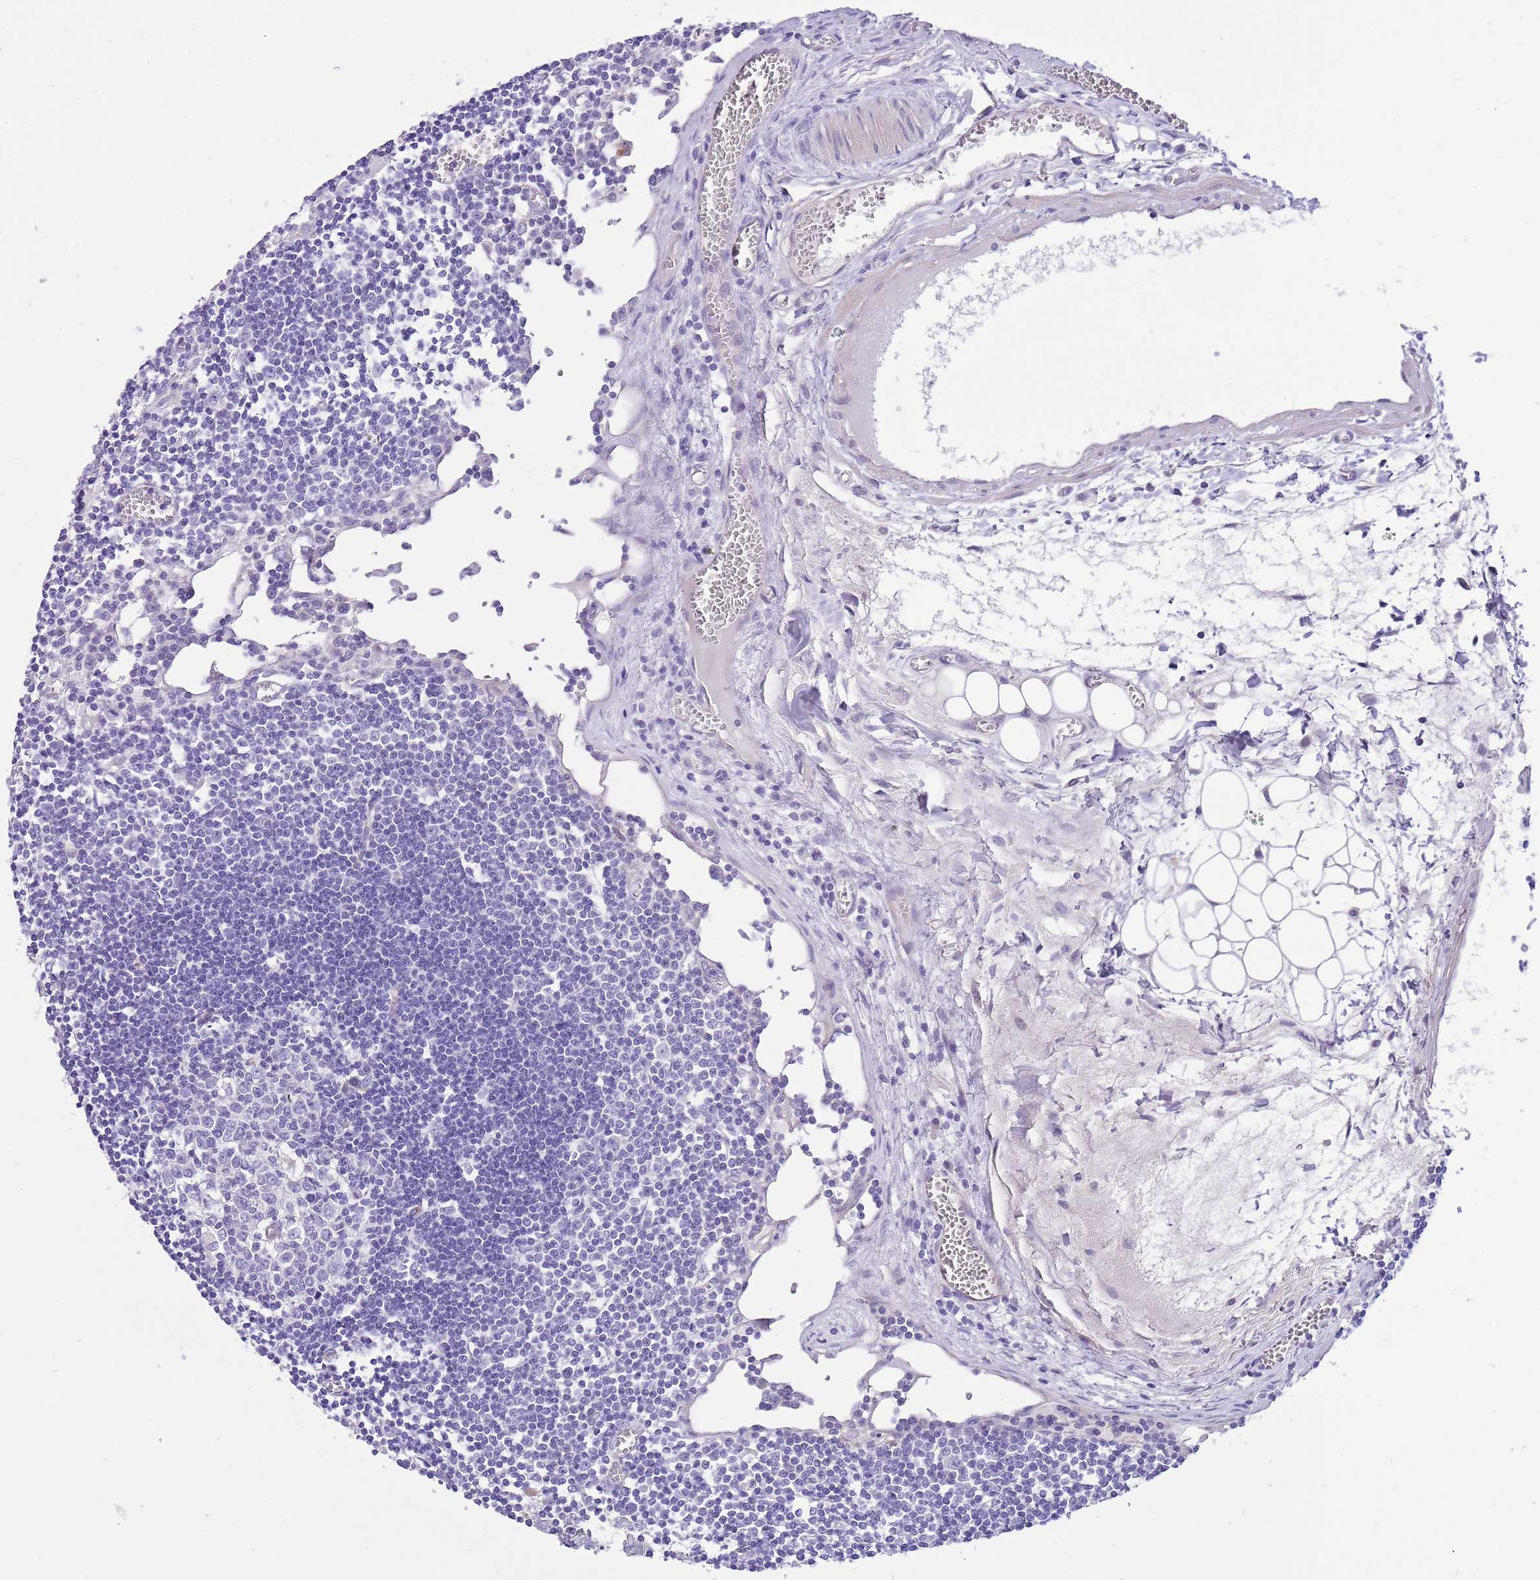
{"staining": {"intensity": "negative", "quantity": "none", "location": "none"}, "tissue": "lymph node", "cell_type": "Germinal center cells", "image_type": "normal", "snomed": [{"axis": "morphology", "description": "Normal tissue, NOS"}, {"axis": "topography", "description": "Lymph node"}], "caption": "Germinal center cells are negative for brown protein staining in normal lymph node. (Brightfield microscopy of DAB (3,3'-diaminobenzidine) immunohistochemistry at high magnification).", "gene": "SERINC3", "patient": {"sex": "female", "age": 11}}